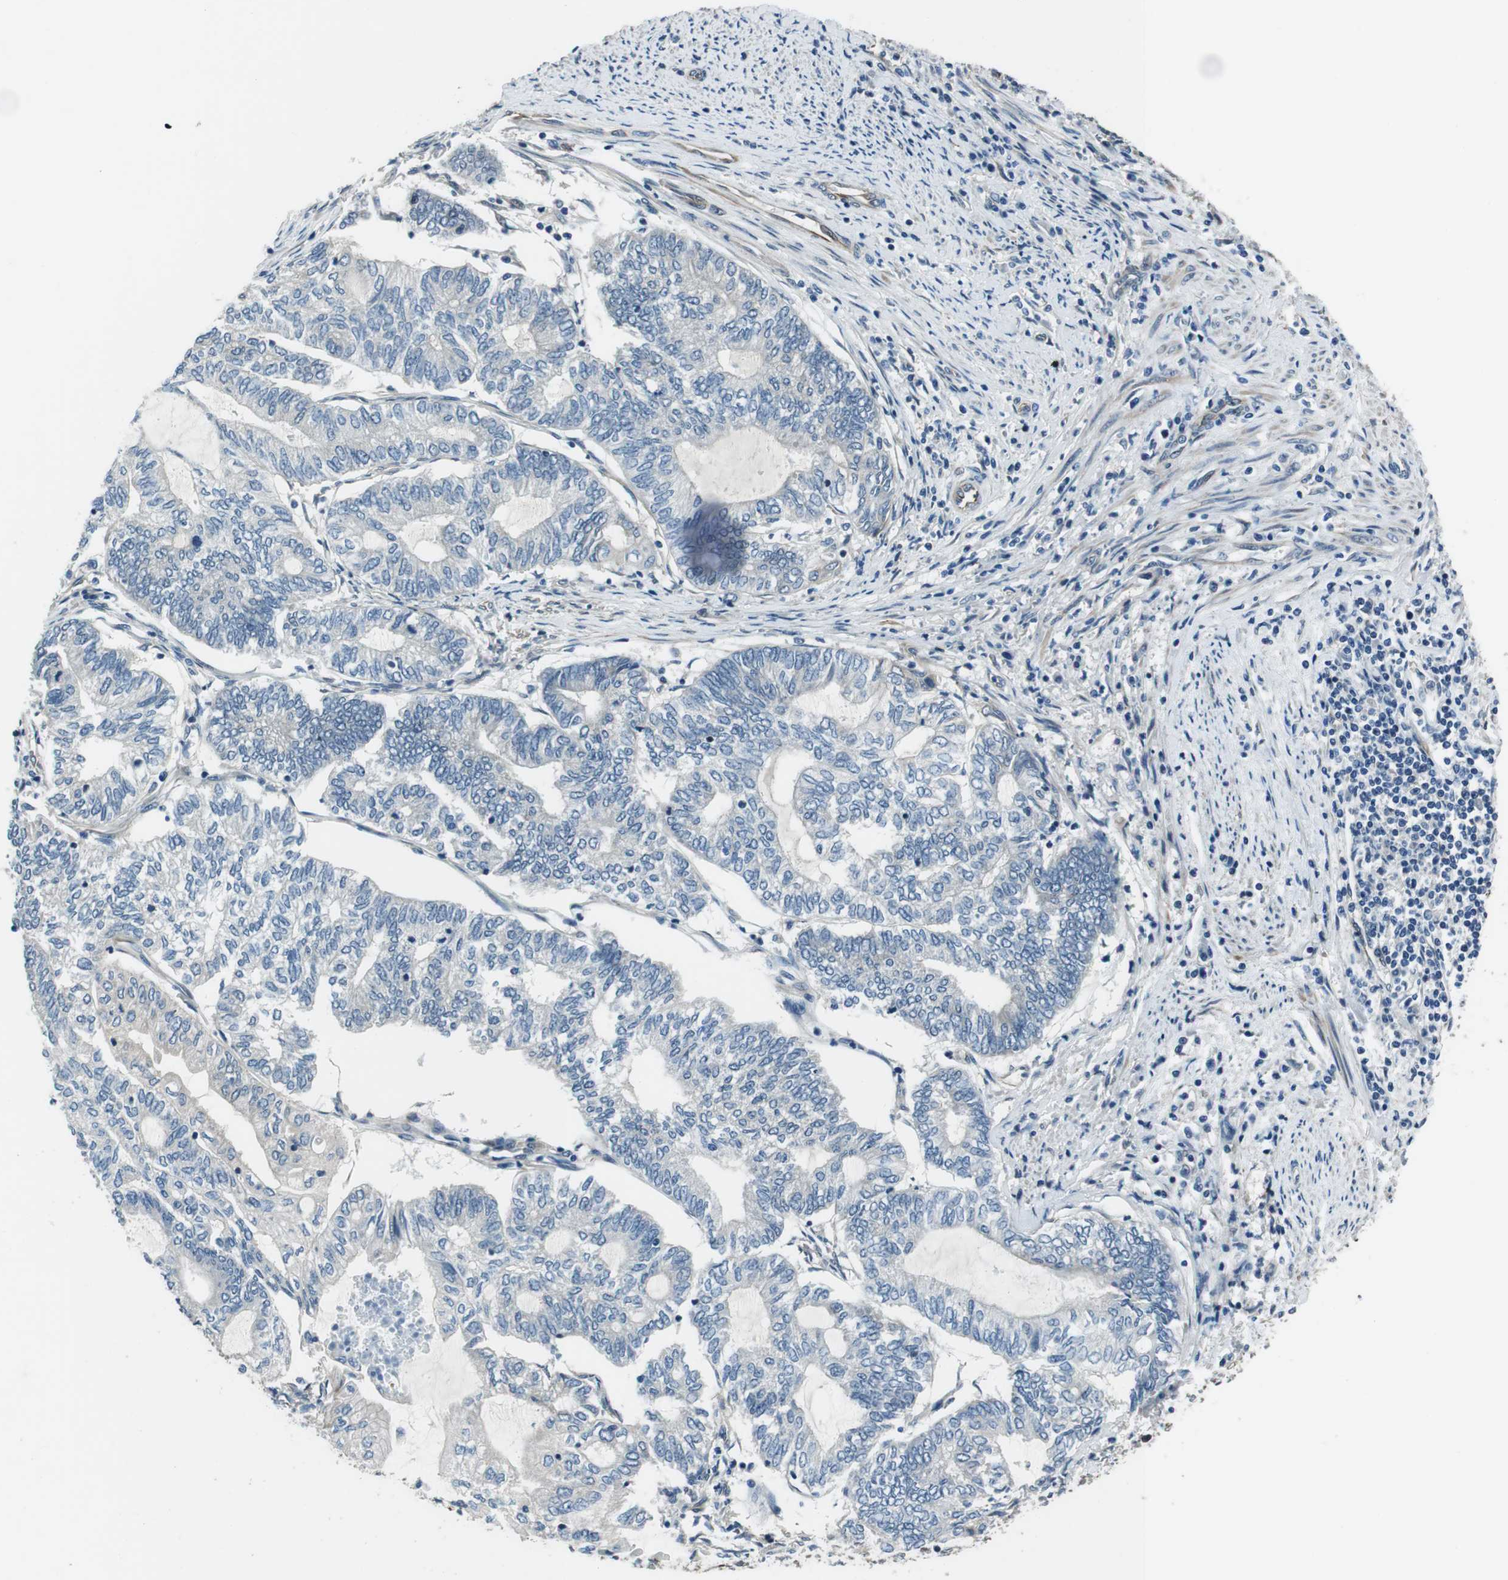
{"staining": {"intensity": "negative", "quantity": "none", "location": "none"}, "tissue": "endometrial cancer", "cell_type": "Tumor cells", "image_type": "cancer", "snomed": [{"axis": "morphology", "description": "Adenocarcinoma, NOS"}, {"axis": "topography", "description": "Uterus"}, {"axis": "topography", "description": "Endometrium"}], "caption": "The image displays no significant positivity in tumor cells of adenocarcinoma (endometrial).", "gene": "LRRC49", "patient": {"sex": "female", "age": 70}}